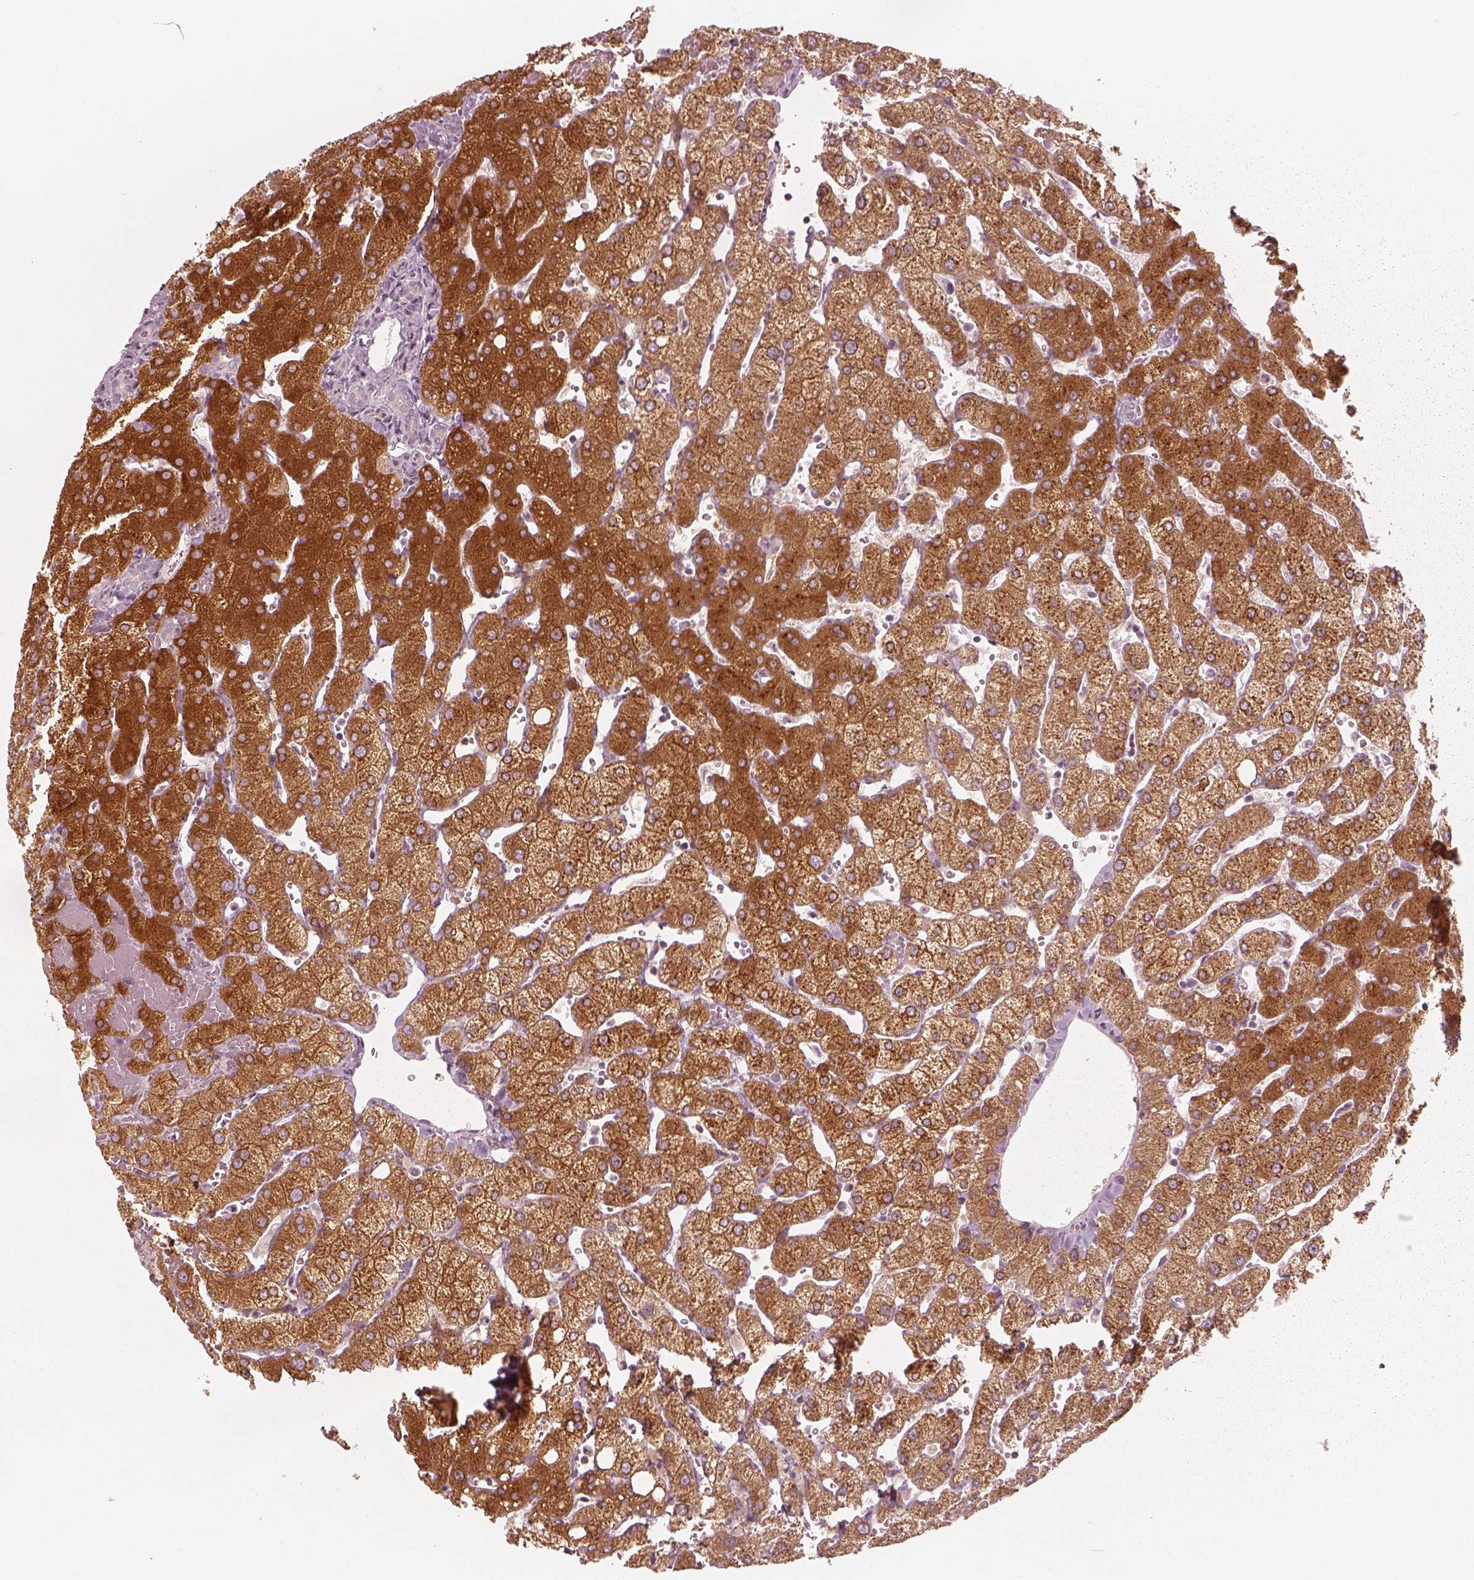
{"staining": {"intensity": "negative", "quantity": "none", "location": "none"}, "tissue": "liver", "cell_type": "Cholangiocytes", "image_type": "normal", "snomed": [{"axis": "morphology", "description": "Normal tissue, NOS"}, {"axis": "topography", "description": "Liver"}], "caption": "Immunohistochemistry of normal liver displays no expression in cholangiocytes. The staining was performed using DAB (3,3'-diaminobenzidine) to visualize the protein expression in brown, while the nuclei were stained in blue with hematoxylin (Magnification: 20x).", "gene": "ACACB", "patient": {"sex": "female", "age": 54}}